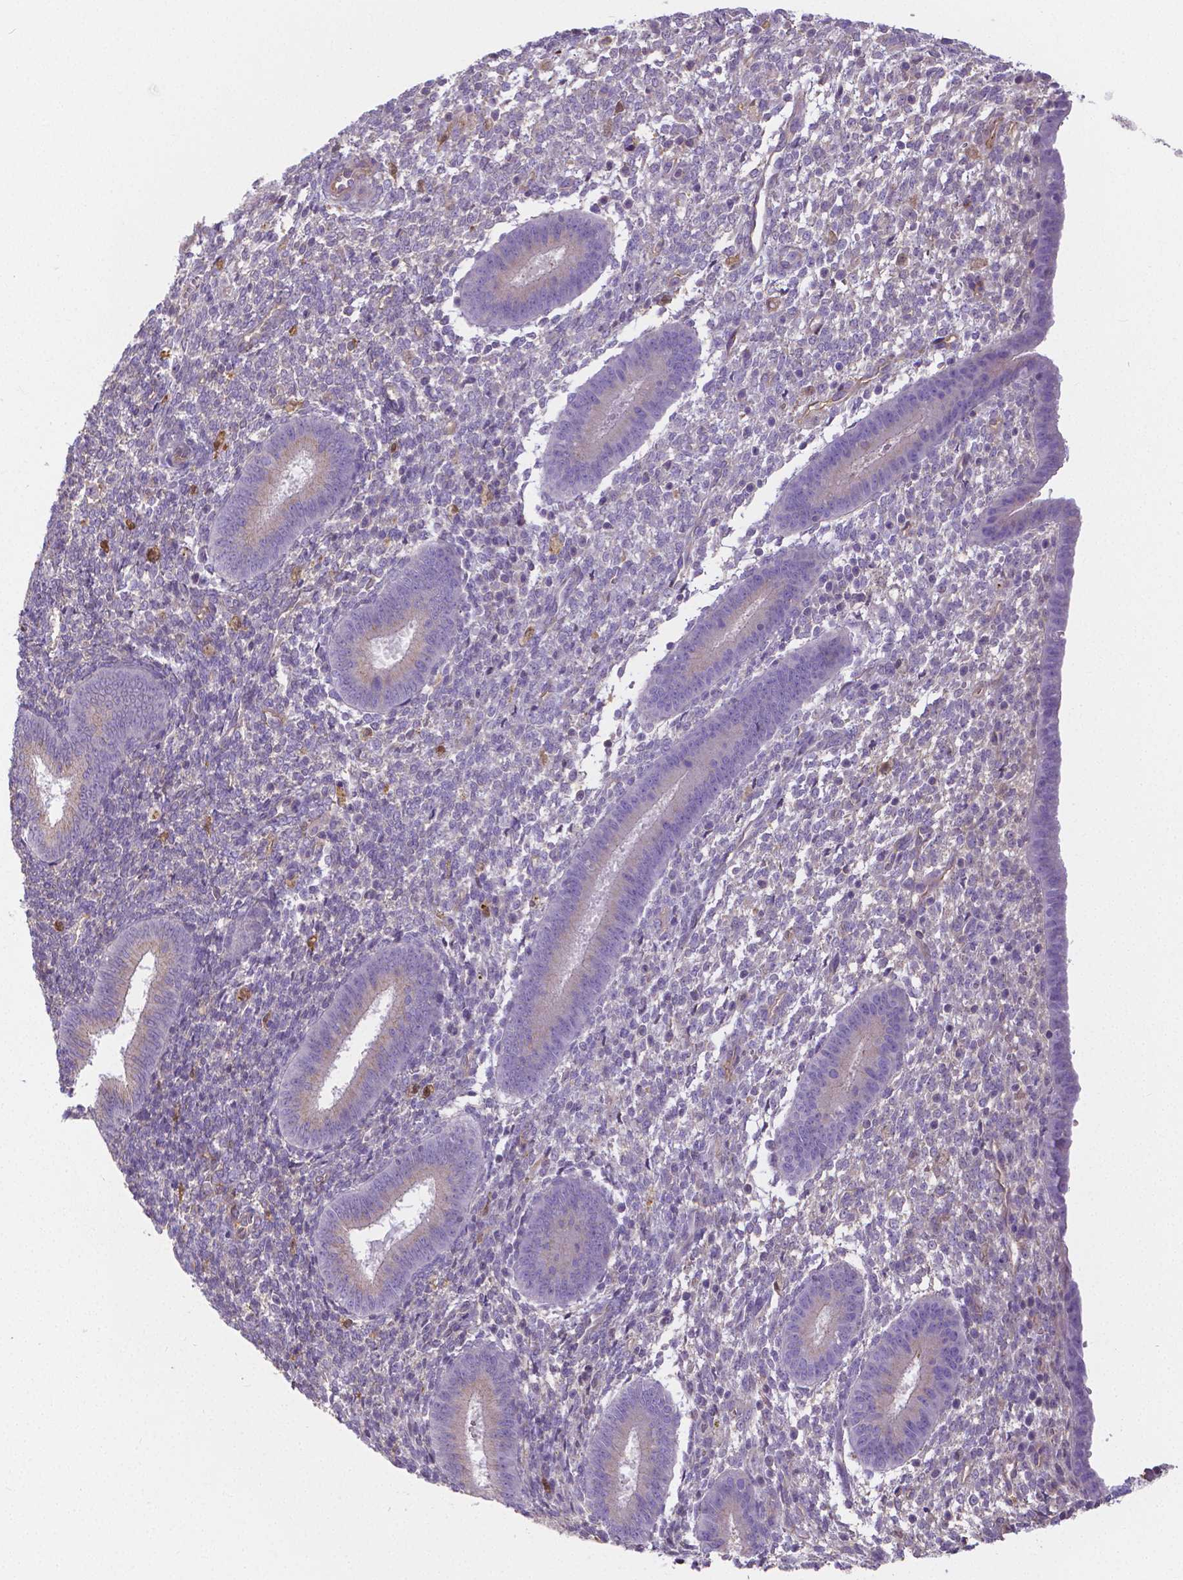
{"staining": {"intensity": "negative", "quantity": "none", "location": "none"}, "tissue": "endometrium", "cell_type": "Cells in endometrial stroma", "image_type": "normal", "snomed": [{"axis": "morphology", "description": "Normal tissue, NOS"}, {"axis": "topography", "description": "Endometrium"}], "caption": "Immunohistochemistry image of benign endometrium stained for a protein (brown), which demonstrates no expression in cells in endometrial stroma. (Stains: DAB (3,3'-diaminobenzidine) IHC with hematoxylin counter stain, Microscopy: brightfield microscopy at high magnification).", "gene": "CRMP1", "patient": {"sex": "female", "age": 25}}